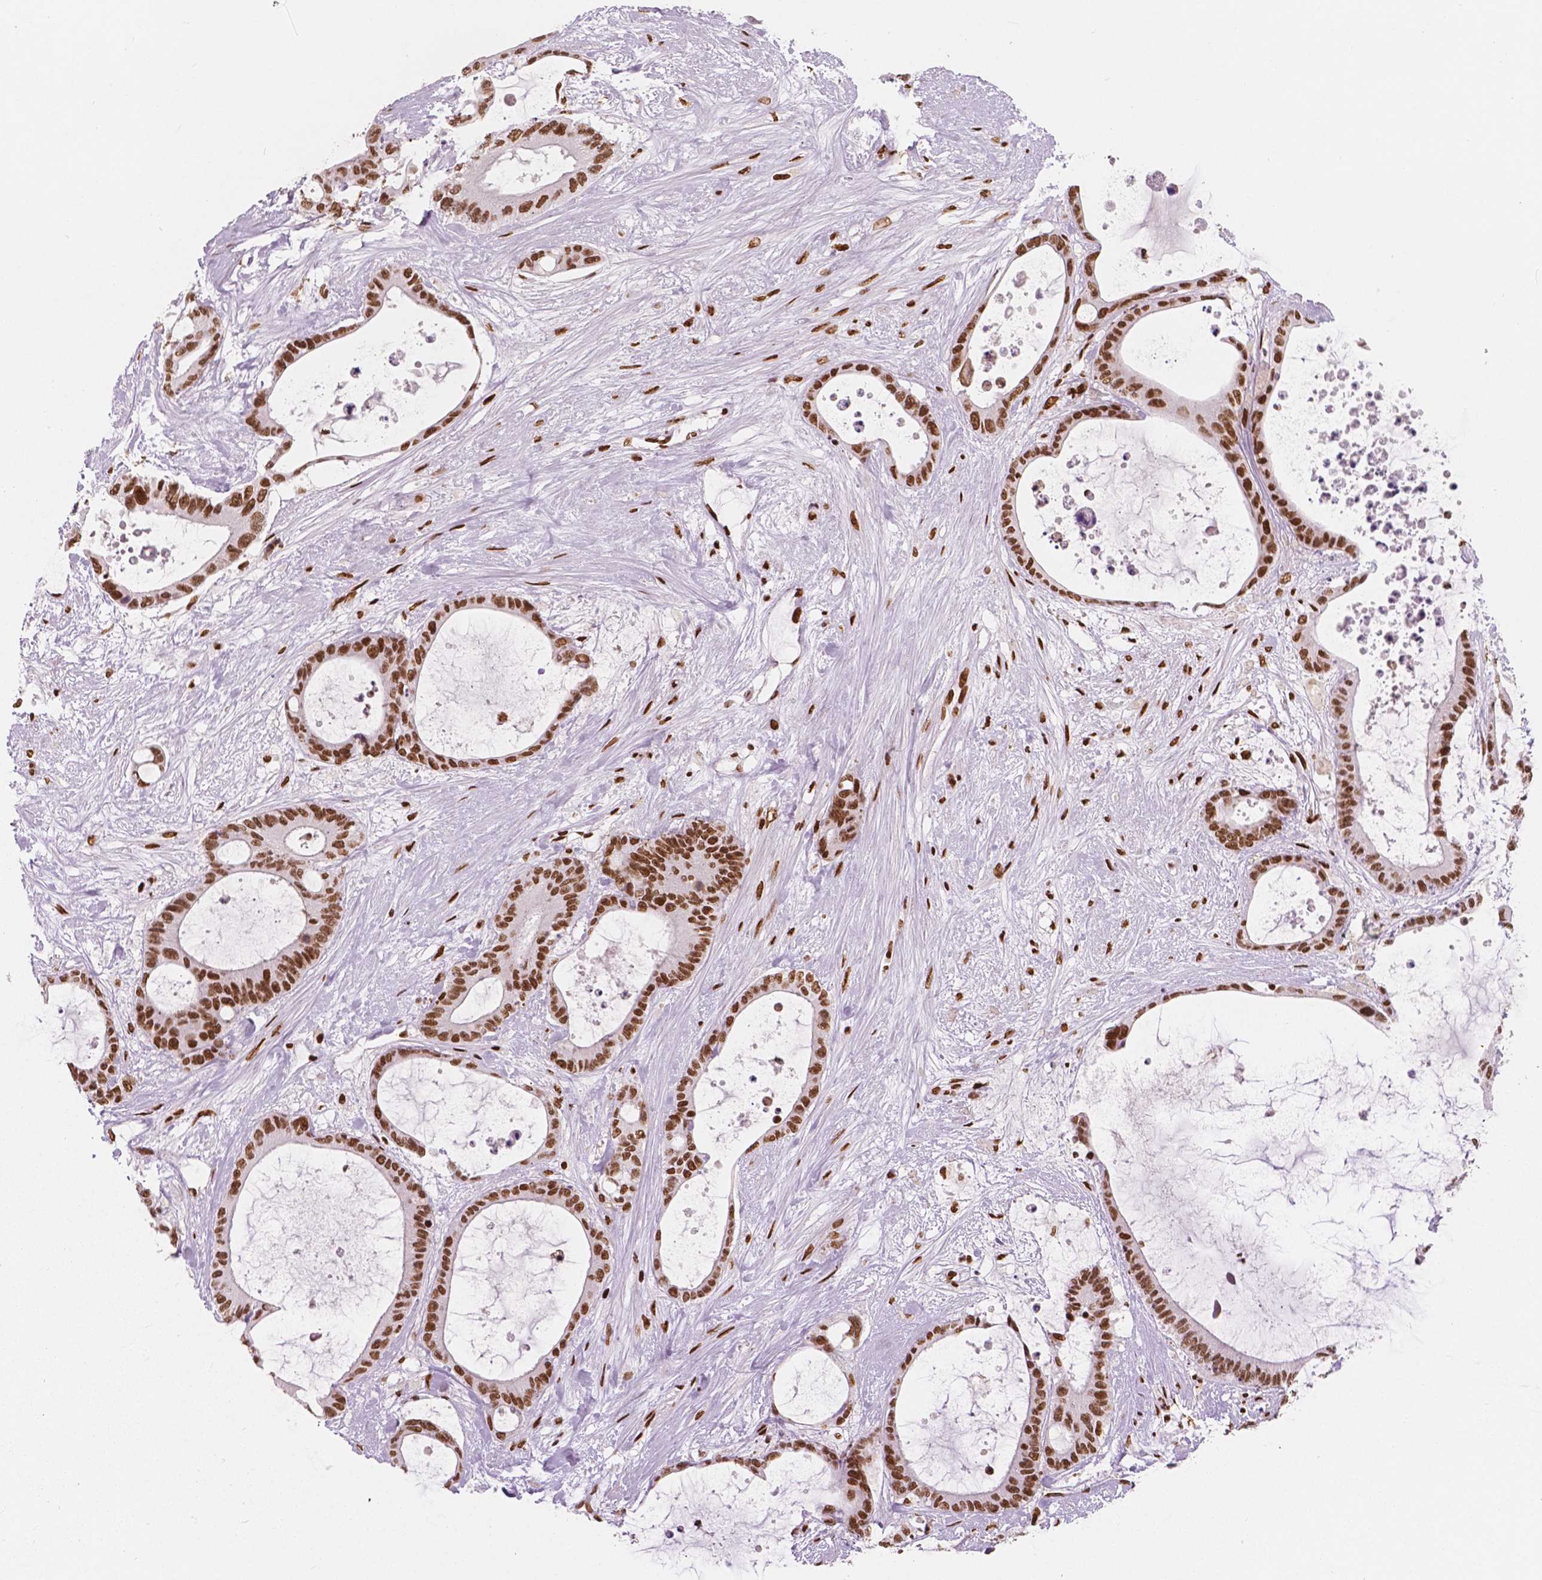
{"staining": {"intensity": "strong", "quantity": "25%-75%", "location": "nuclear"}, "tissue": "liver cancer", "cell_type": "Tumor cells", "image_type": "cancer", "snomed": [{"axis": "morphology", "description": "Normal tissue, NOS"}, {"axis": "morphology", "description": "Cholangiocarcinoma"}, {"axis": "topography", "description": "Liver"}, {"axis": "topography", "description": "Peripheral nerve tissue"}], "caption": "A brown stain highlights strong nuclear staining of a protein in human liver cancer (cholangiocarcinoma) tumor cells. The staining was performed using DAB, with brown indicating positive protein expression. Nuclei are stained blue with hematoxylin.", "gene": "BRD4", "patient": {"sex": "female", "age": 73}}